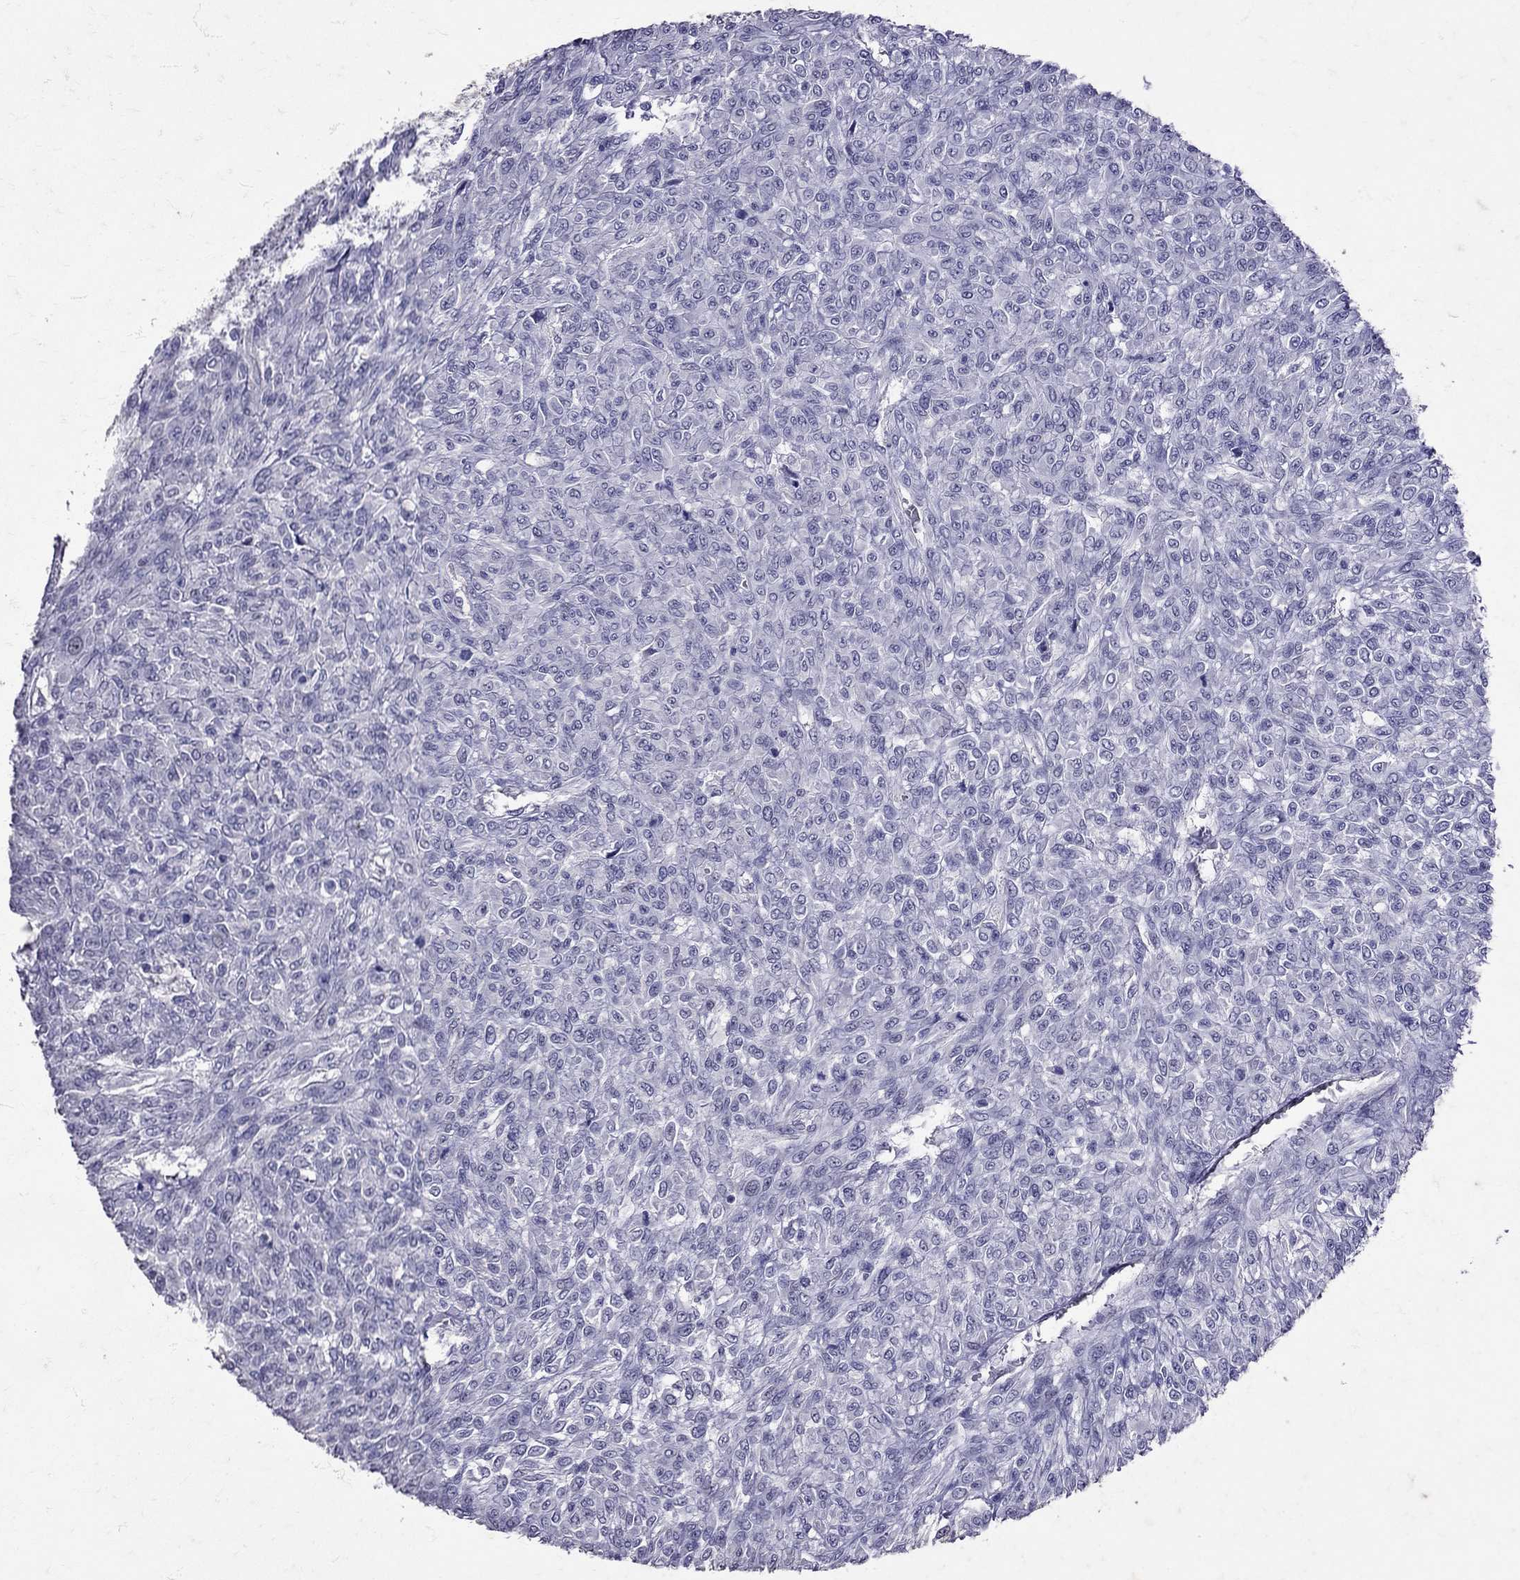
{"staining": {"intensity": "negative", "quantity": "none", "location": "none"}, "tissue": "renal cancer", "cell_type": "Tumor cells", "image_type": "cancer", "snomed": [{"axis": "morphology", "description": "Adenocarcinoma, NOS"}, {"axis": "topography", "description": "Kidney"}], "caption": "This is an immunohistochemistry (IHC) micrograph of renal cancer. There is no expression in tumor cells.", "gene": "SST", "patient": {"sex": "male", "age": 58}}